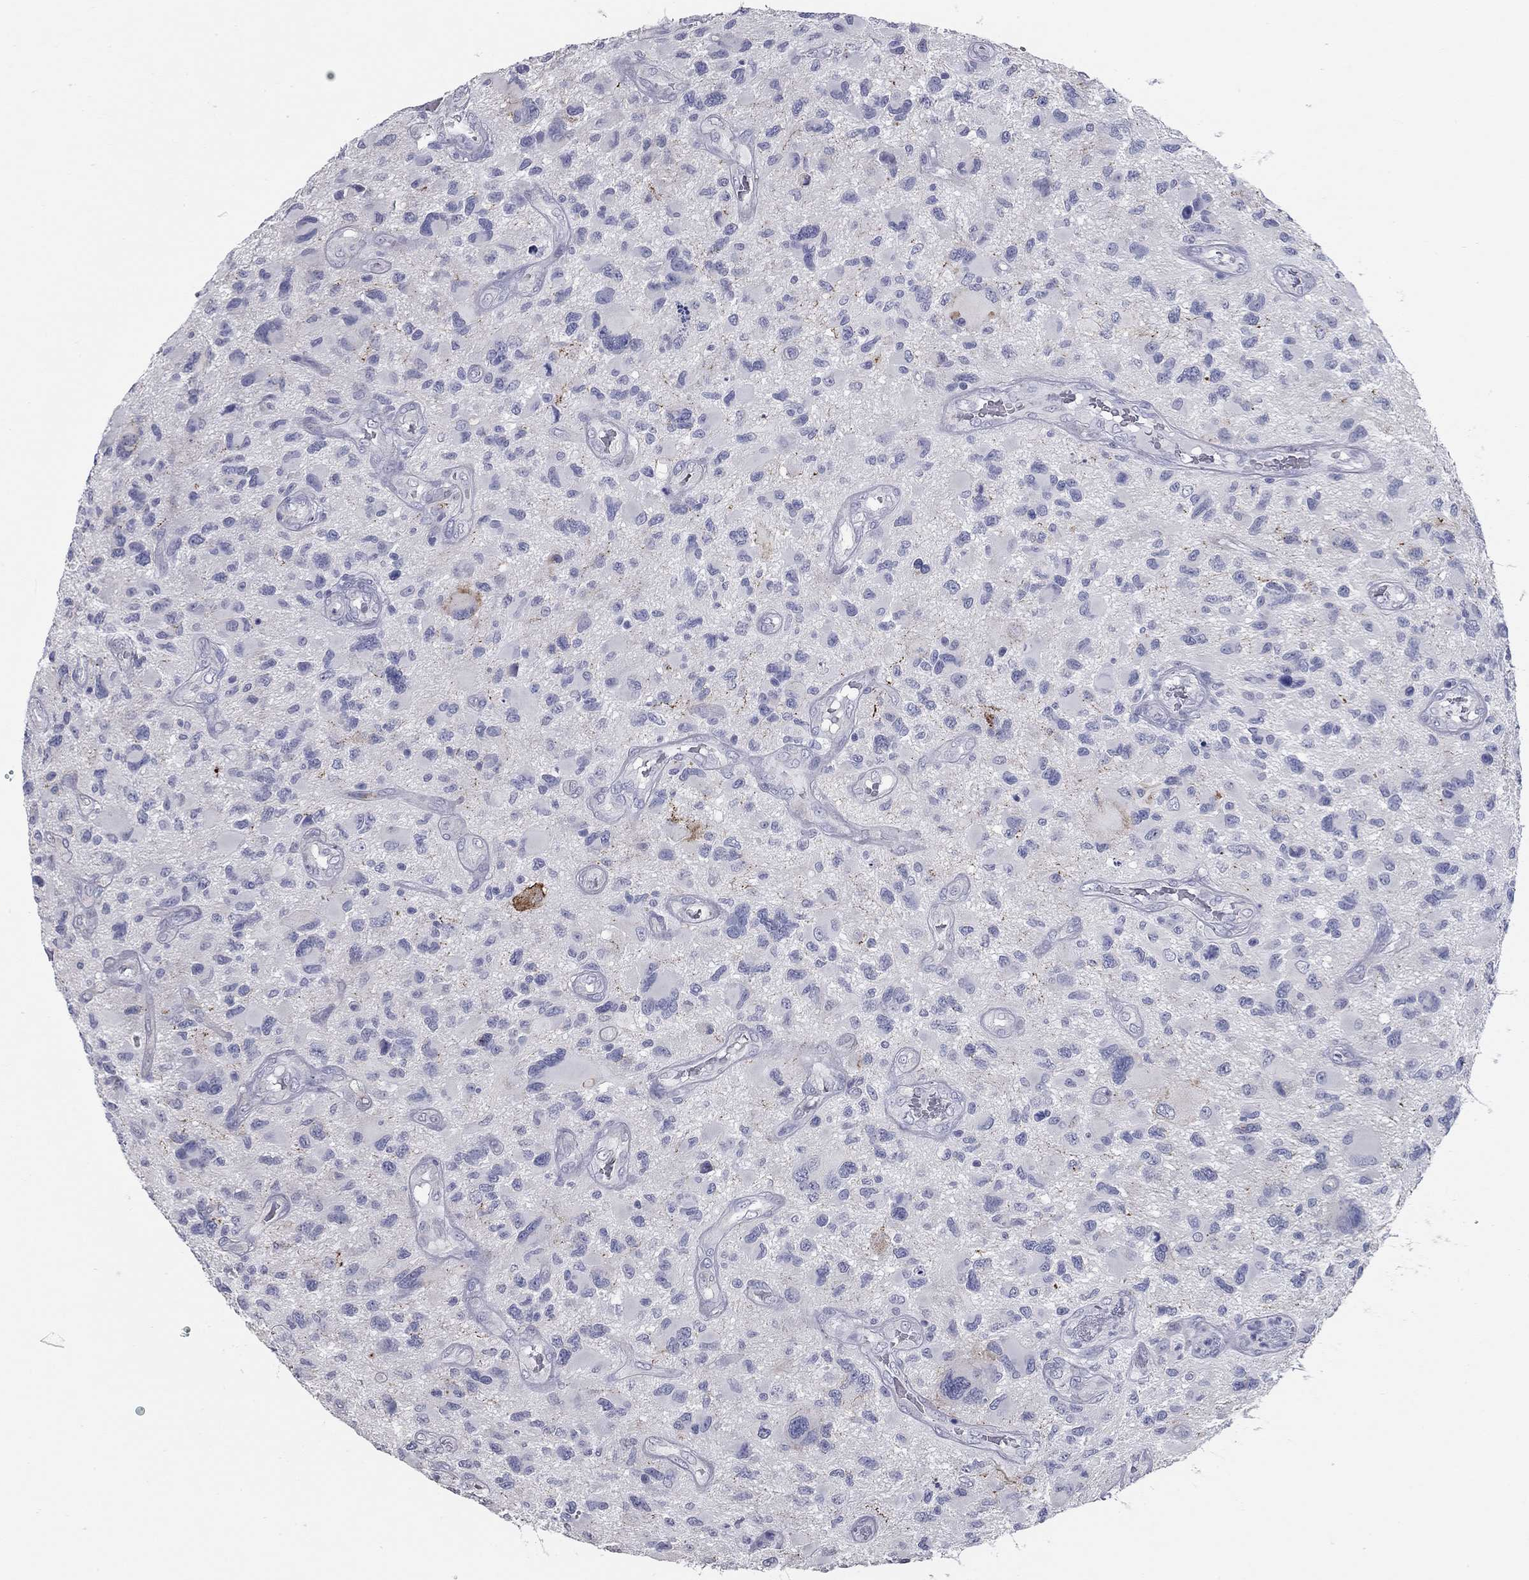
{"staining": {"intensity": "negative", "quantity": "none", "location": "none"}, "tissue": "glioma", "cell_type": "Tumor cells", "image_type": "cancer", "snomed": [{"axis": "morphology", "description": "Glioma, malignant, NOS"}, {"axis": "morphology", "description": "Glioma, malignant, High grade"}, {"axis": "topography", "description": "Brain"}], "caption": "Malignant glioma (high-grade) stained for a protein using IHC shows no staining tumor cells.", "gene": "TAC1", "patient": {"sex": "female", "age": 71}}